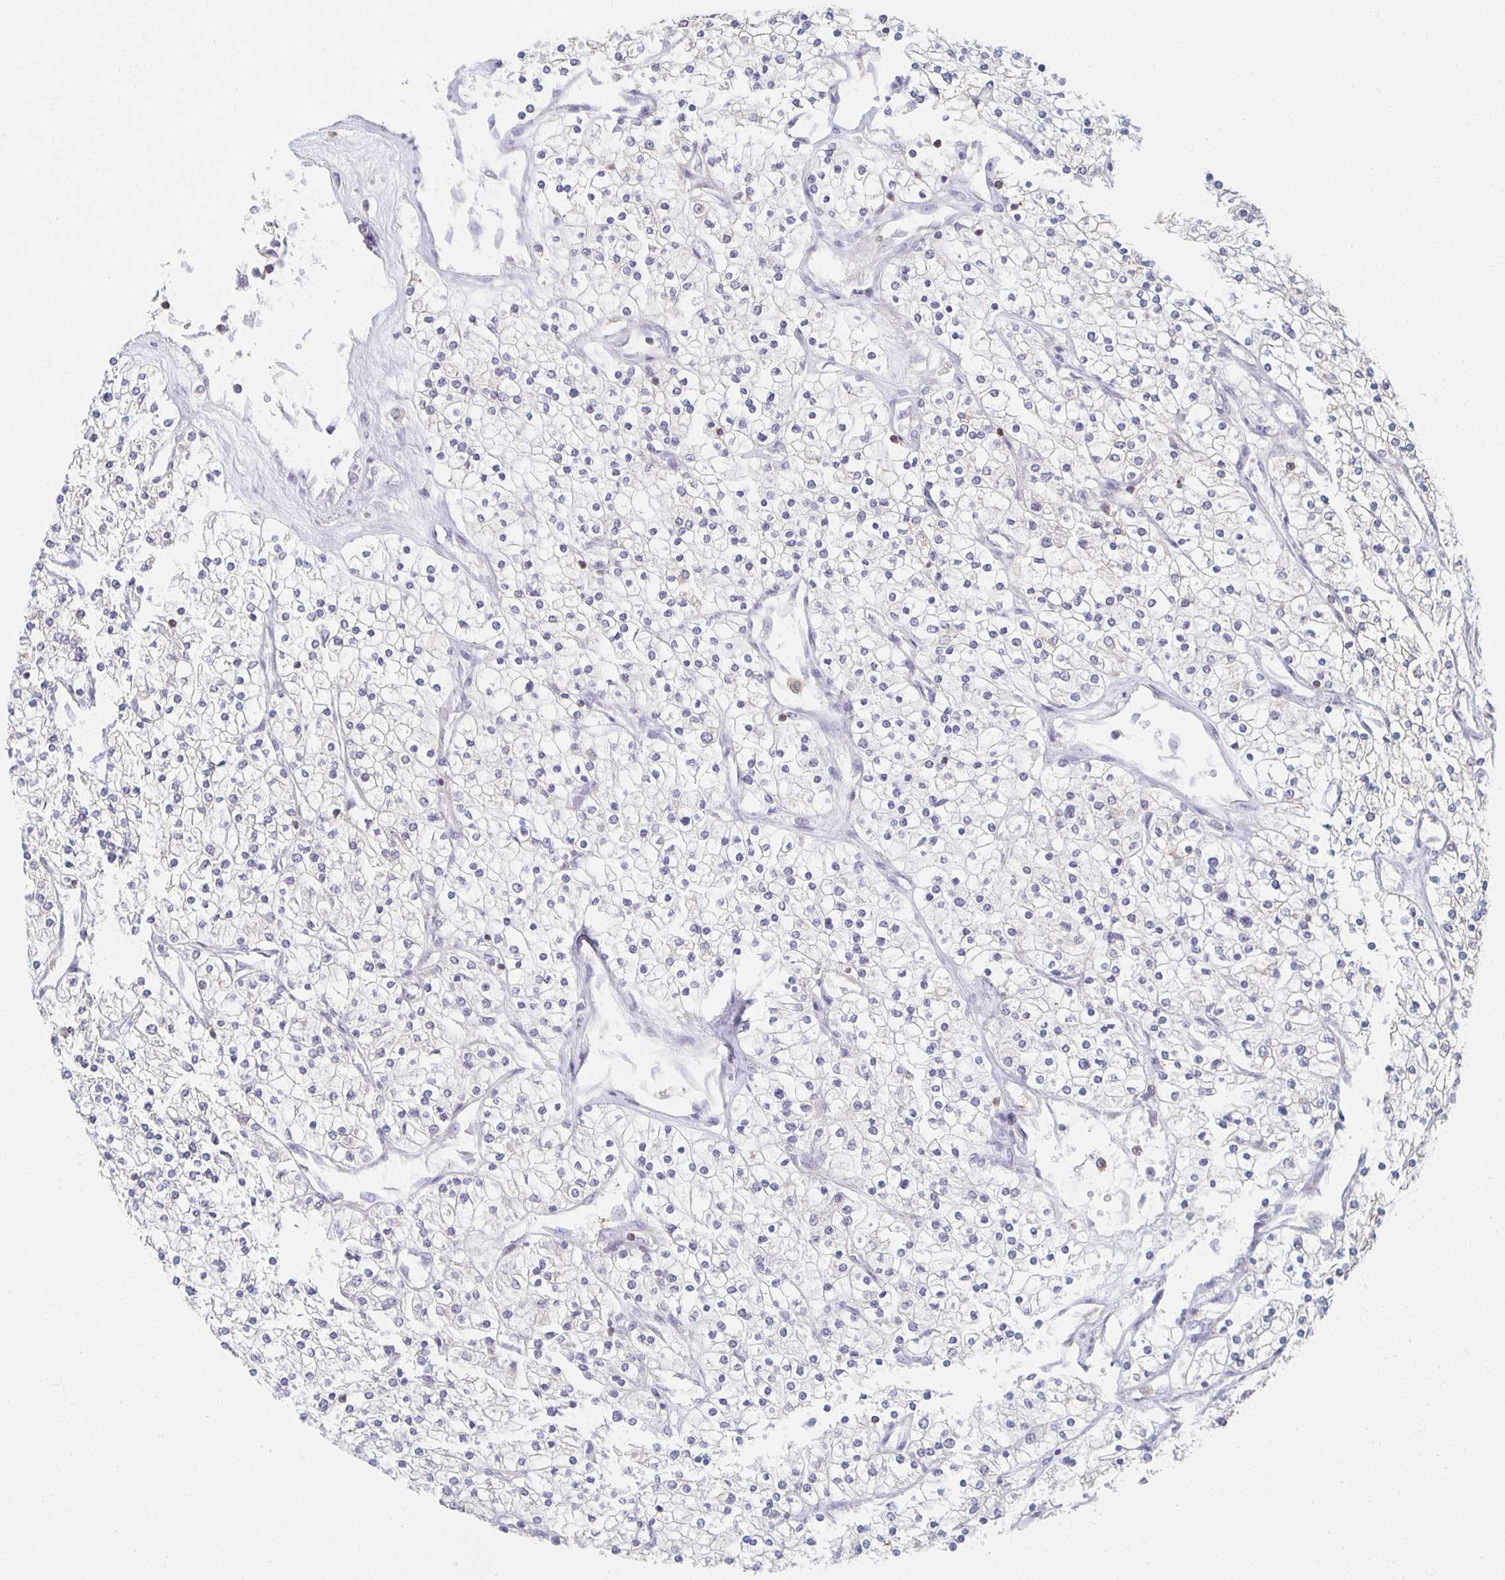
{"staining": {"intensity": "negative", "quantity": "none", "location": "none"}, "tissue": "renal cancer", "cell_type": "Tumor cells", "image_type": "cancer", "snomed": [{"axis": "morphology", "description": "Adenocarcinoma, NOS"}, {"axis": "topography", "description": "Kidney"}], "caption": "Tumor cells show no significant expression in adenocarcinoma (renal).", "gene": "ZNF692", "patient": {"sex": "male", "age": 80}}